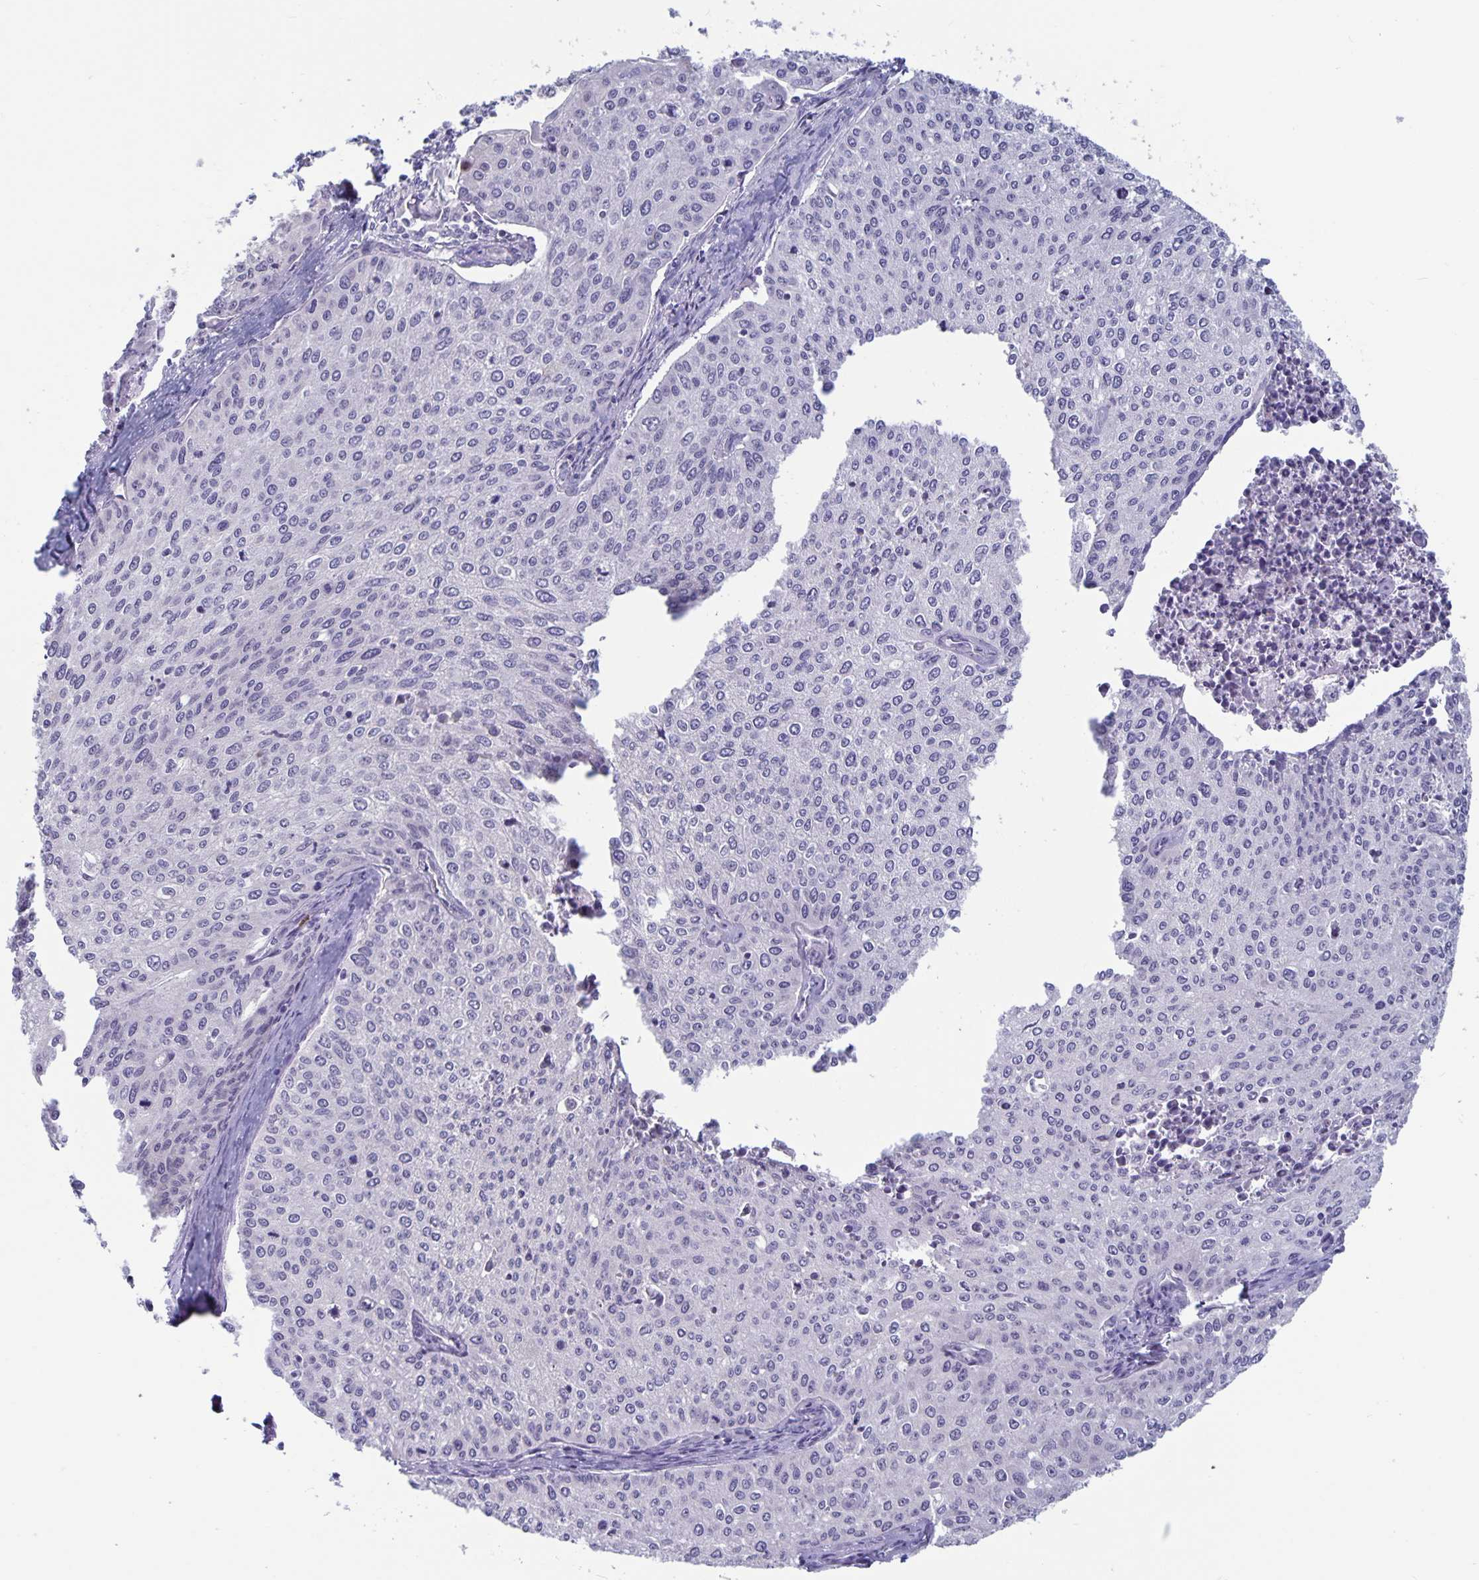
{"staining": {"intensity": "negative", "quantity": "none", "location": "none"}, "tissue": "cervical cancer", "cell_type": "Tumor cells", "image_type": "cancer", "snomed": [{"axis": "morphology", "description": "Squamous cell carcinoma, NOS"}, {"axis": "topography", "description": "Cervix"}], "caption": "The image exhibits no staining of tumor cells in cervical cancer (squamous cell carcinoma).", "gene": "PLCB3", "patient": {"sex": "female", "age": 38}}